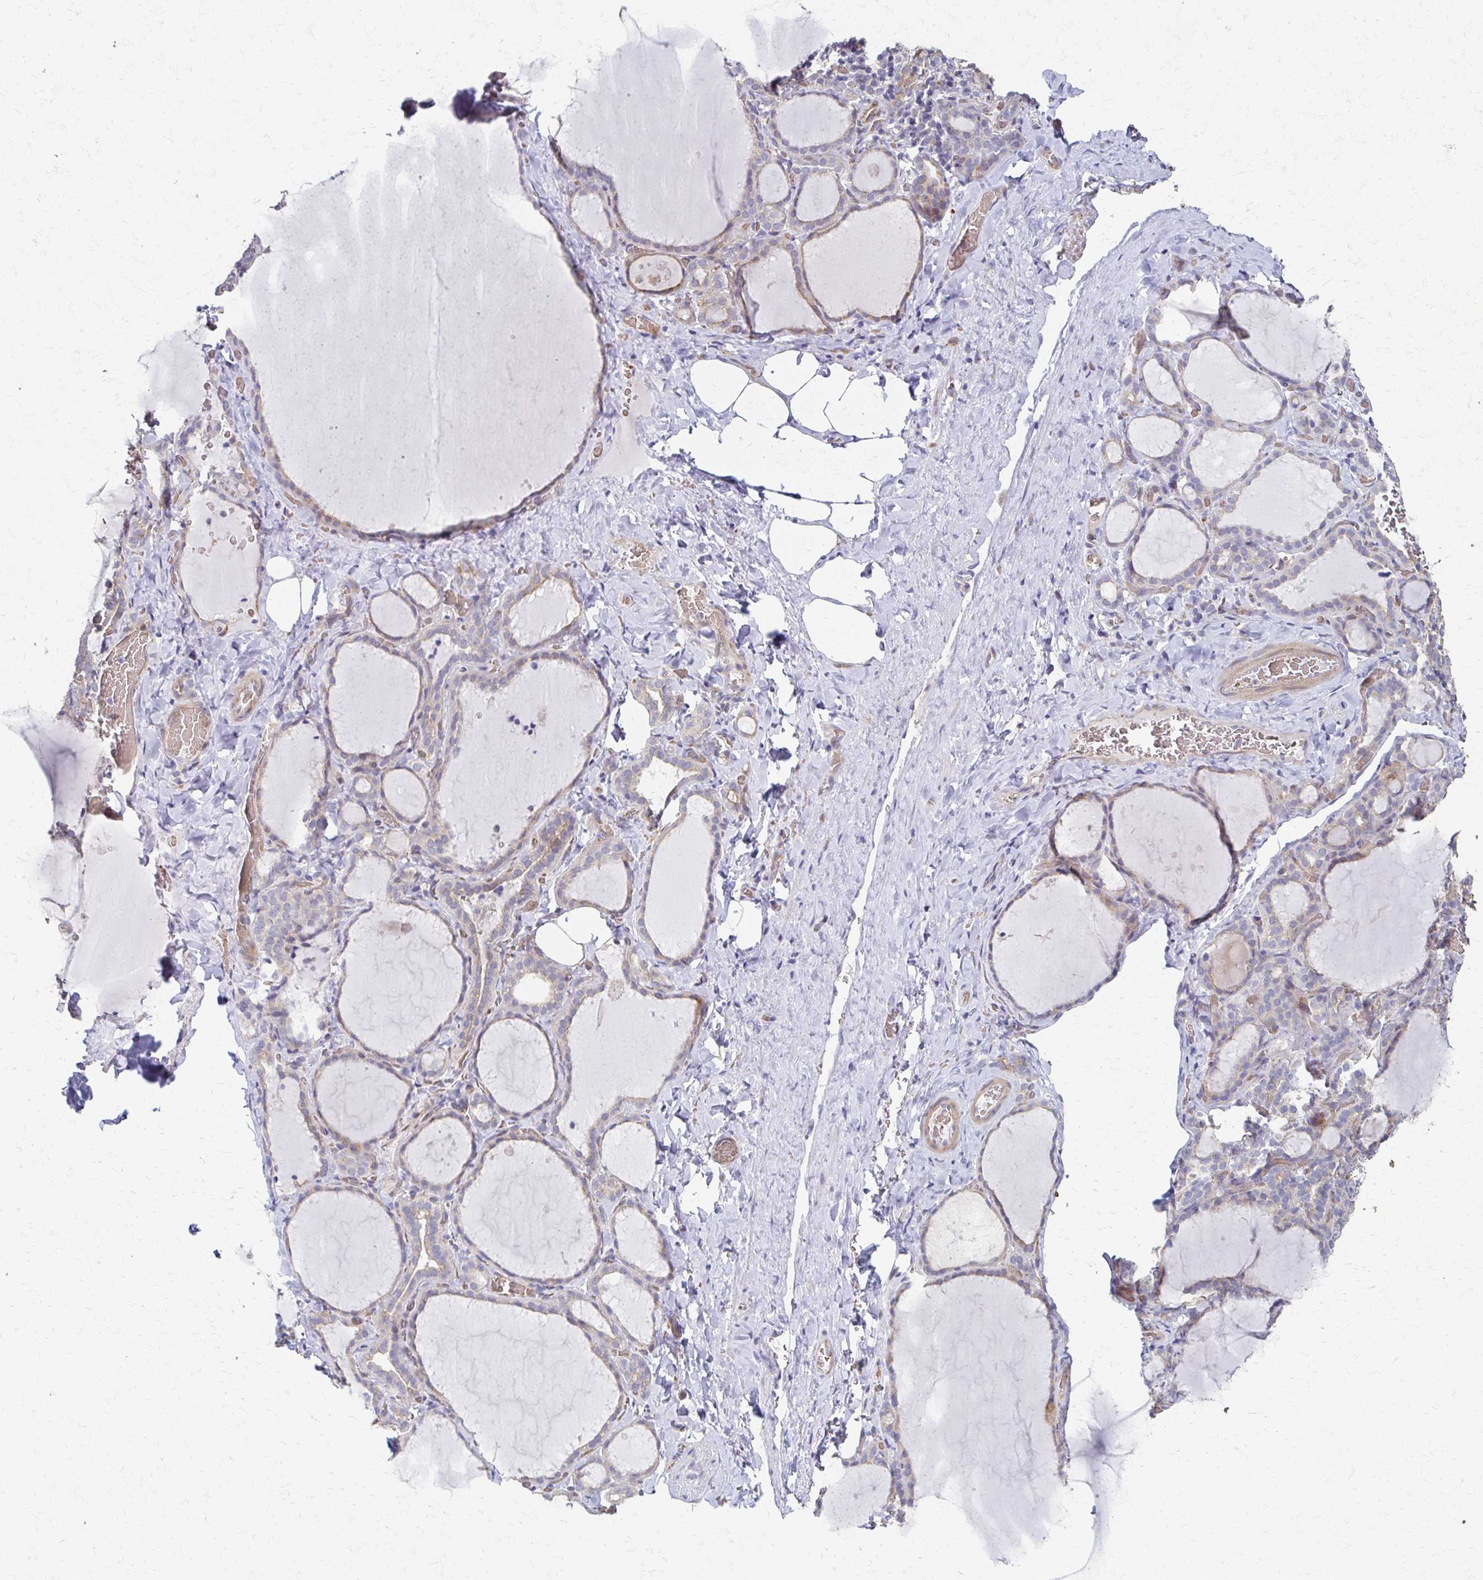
{"staining": {"intensity": "weak", "quantity": "25%-75%", "location": "cytoplasmic/membranous"}, "tissue": "thyroid gland", "cell_type": "Glandular cells", "image_type": "normal", "snomed": [{"axis": "morphology", "description": "Normal tissue, NOS"}, {"axis": "topography", "description": "Thyroid gland"}], "caption": "Brown immunohistochemical staining in benign human thyroid gland reveals weak cytoplasmic/membranous positivity in about 25%-75% of glandular cells.", "gene": "SKA2", "patient": {"sex": "female", "age": 22}}